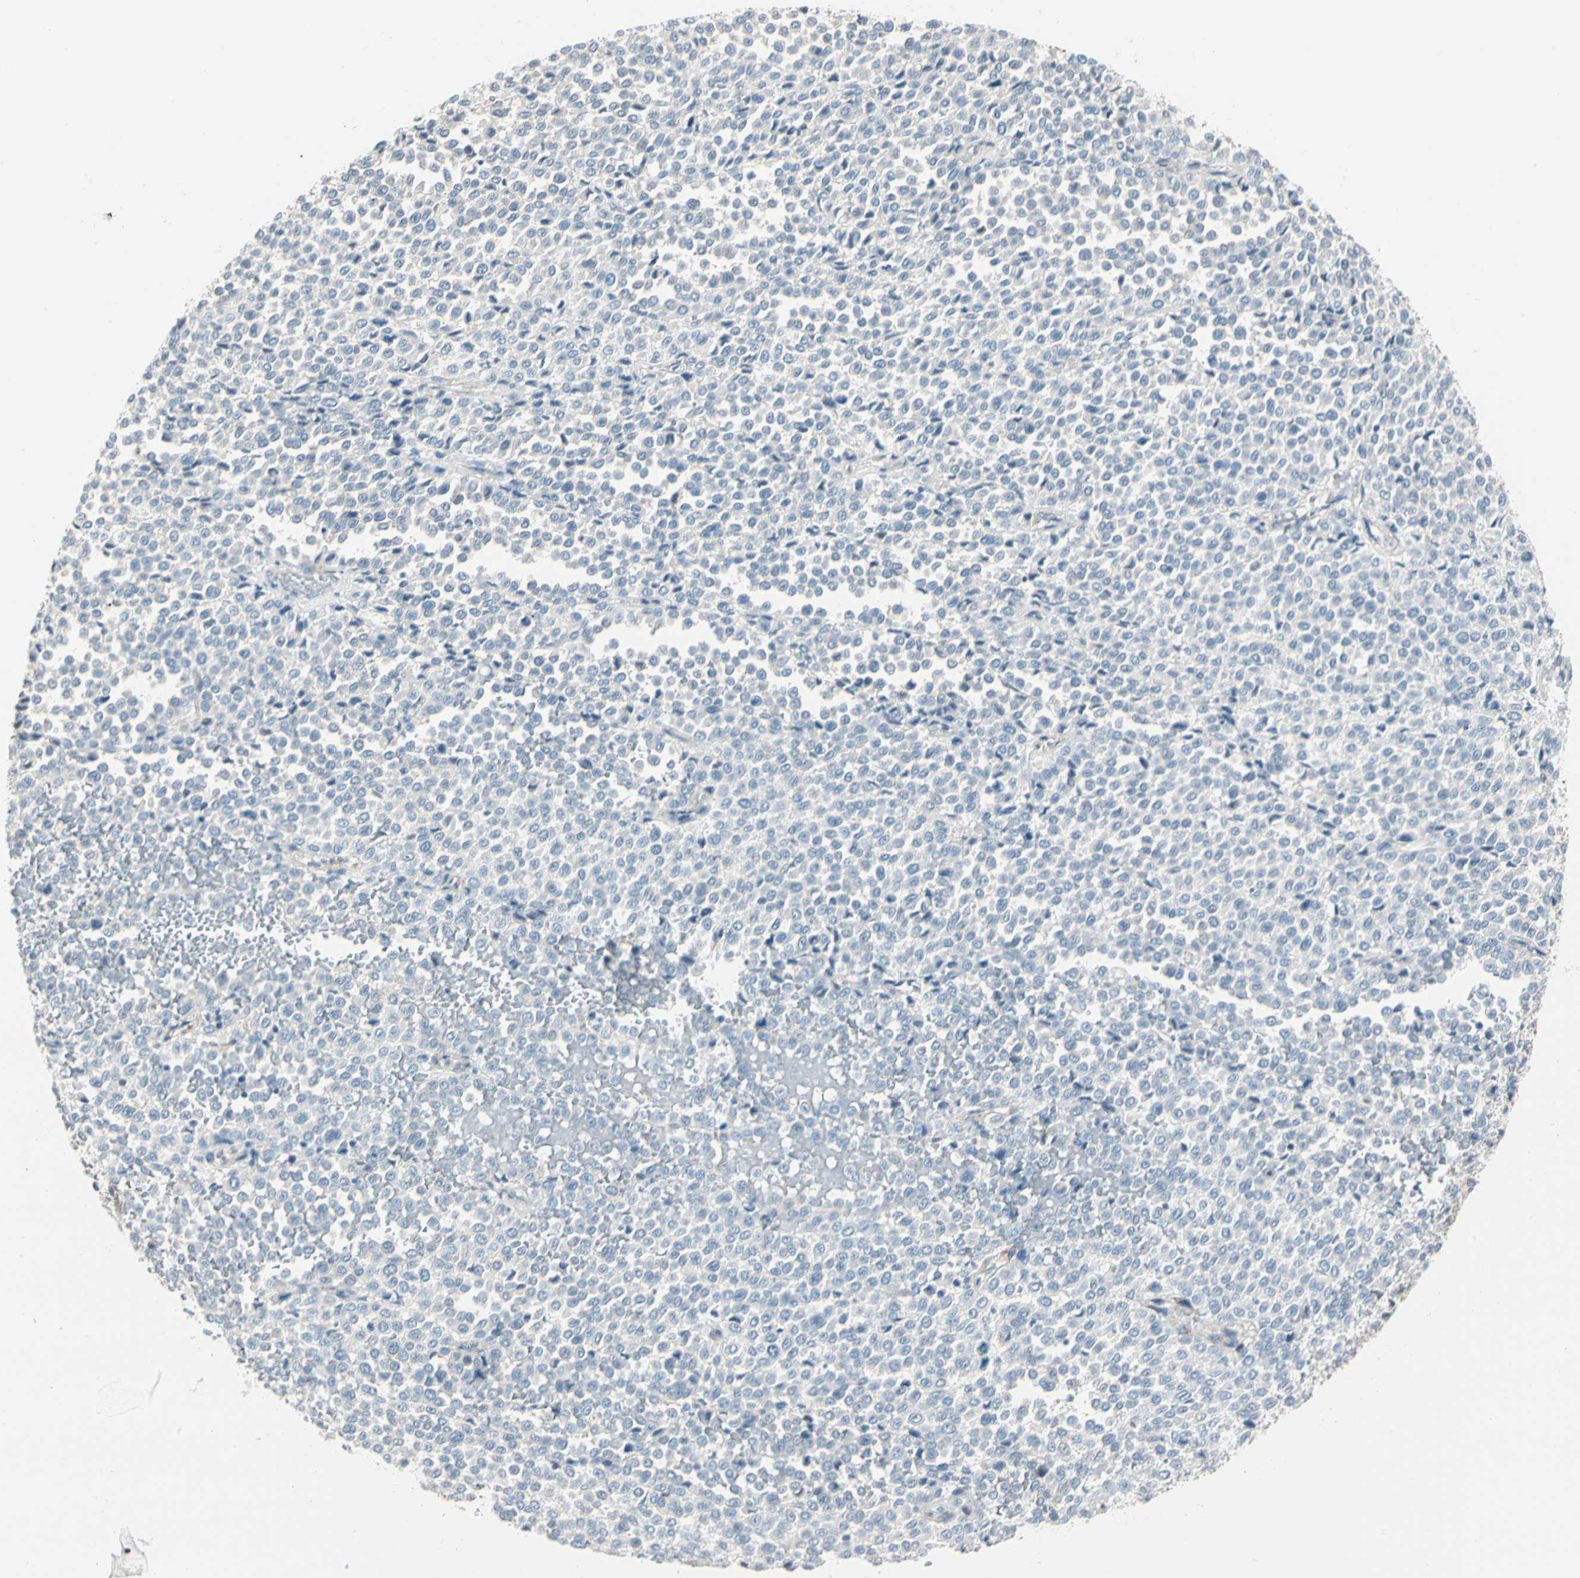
{"staining": {"intensity": "negative", "quantity": "none", "location": "none"}, "tissue": "melanoma", "cell_type": "Tumor cells", "image_type": "cancer", "snomed": [{"axis": "morphology", "description": "Malignant melanoma, Metastatic site"}, {"axis": "topography", "description": "Pancreas"}], "caption": "Micrograph shows no protein expression in tumor cells of melanoma tissue.", "gene": "DUSP12", "patient": {"sex": "female", "age": 30}}